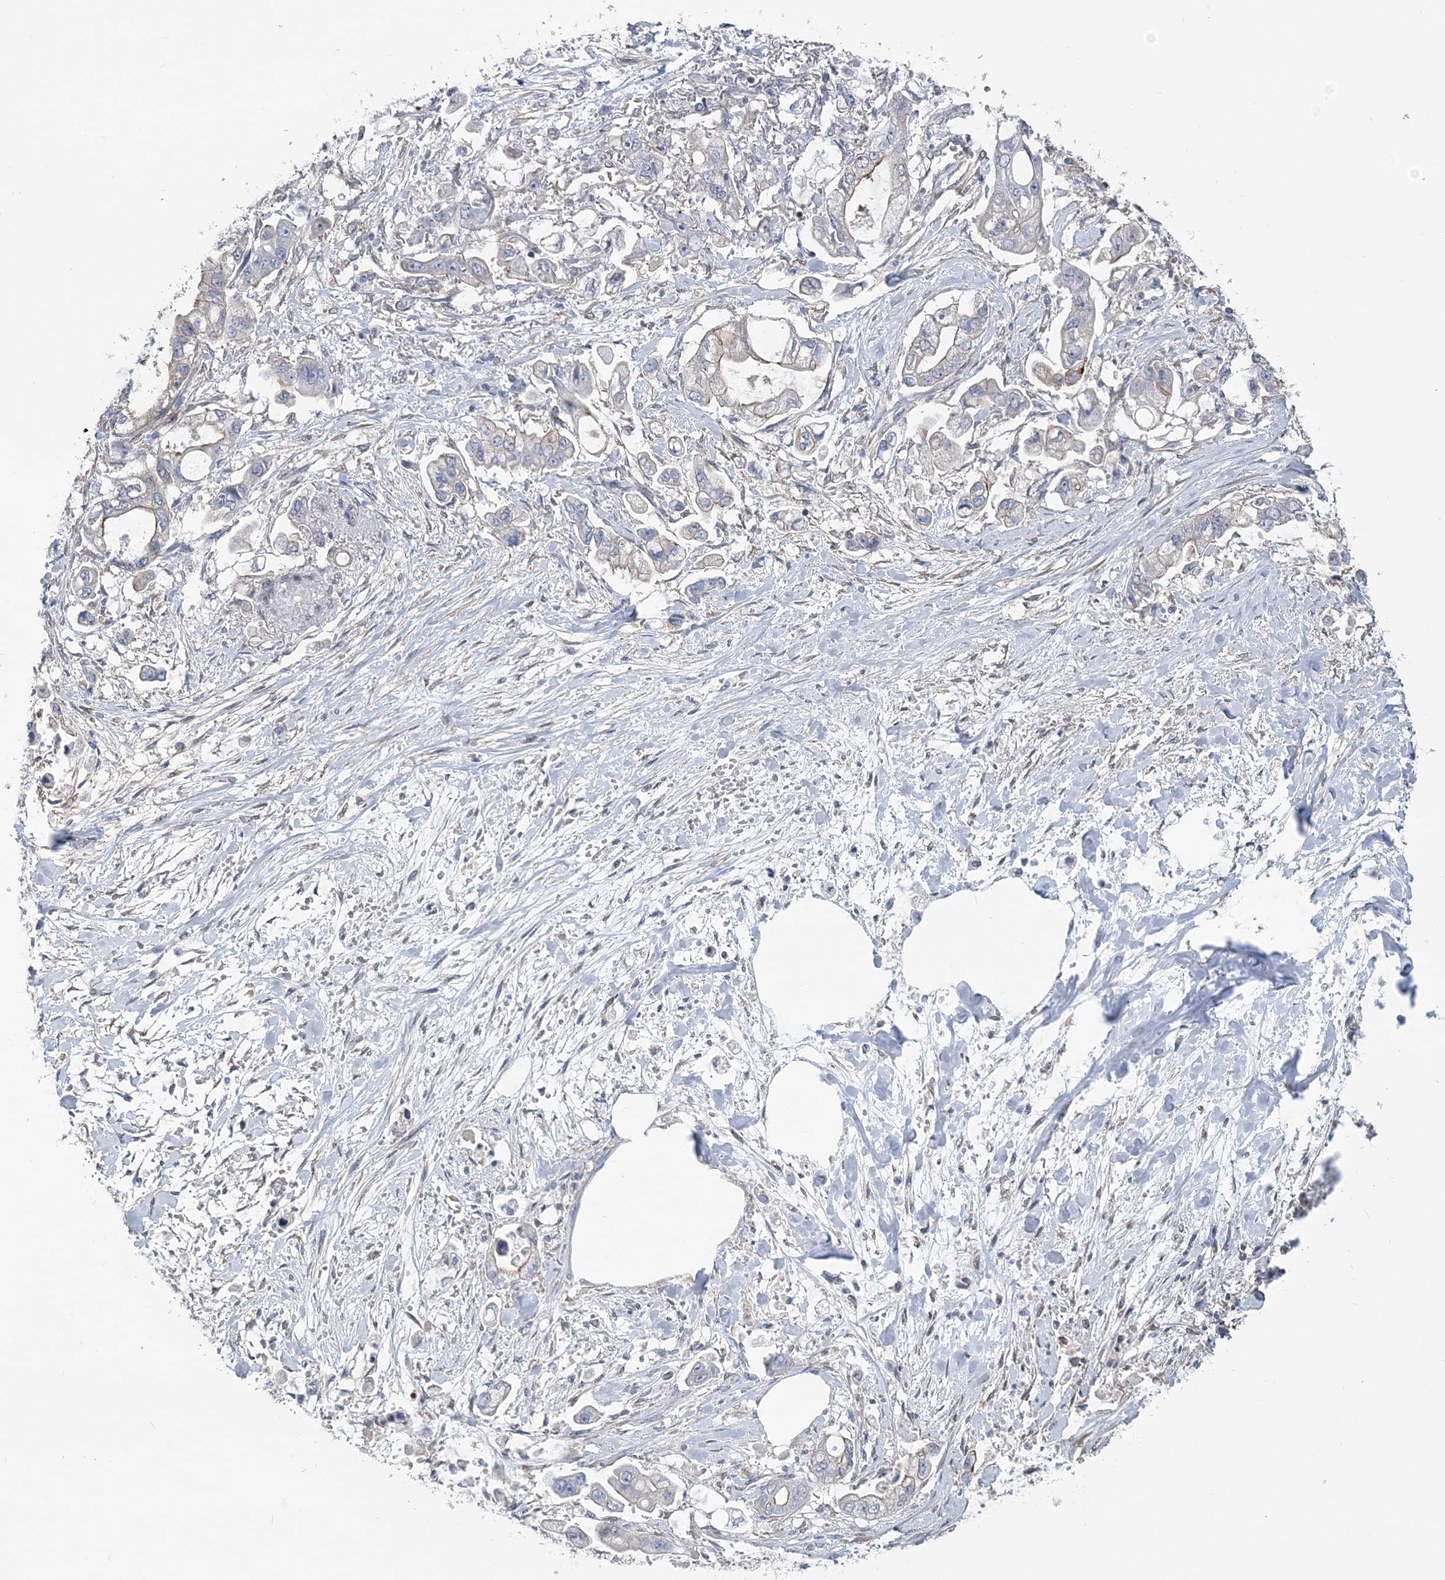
{"staining": {"intensity": "negative", "quantity": "none", "location": "none"}, "tissue": "stomach cancer", "cell_type": "Tumor cells", "image_type": "cancer", "snomed": [{"axis": "morphology", "description": "Adenocarcinoma, NOS"}, {"axis": "topography", "description": "Stomach"}], "caption": "Tumor cells show no significant expression in stomach cancer (adenocarcinoma). Brightfield microscopy of immunohistochemistry (IHC) stained with DAB (brown) and hematoxylin (blue), captured at high magnification.", "gene": "RAB11FIP5", "patient": {"sex": "male", "age": 62}}